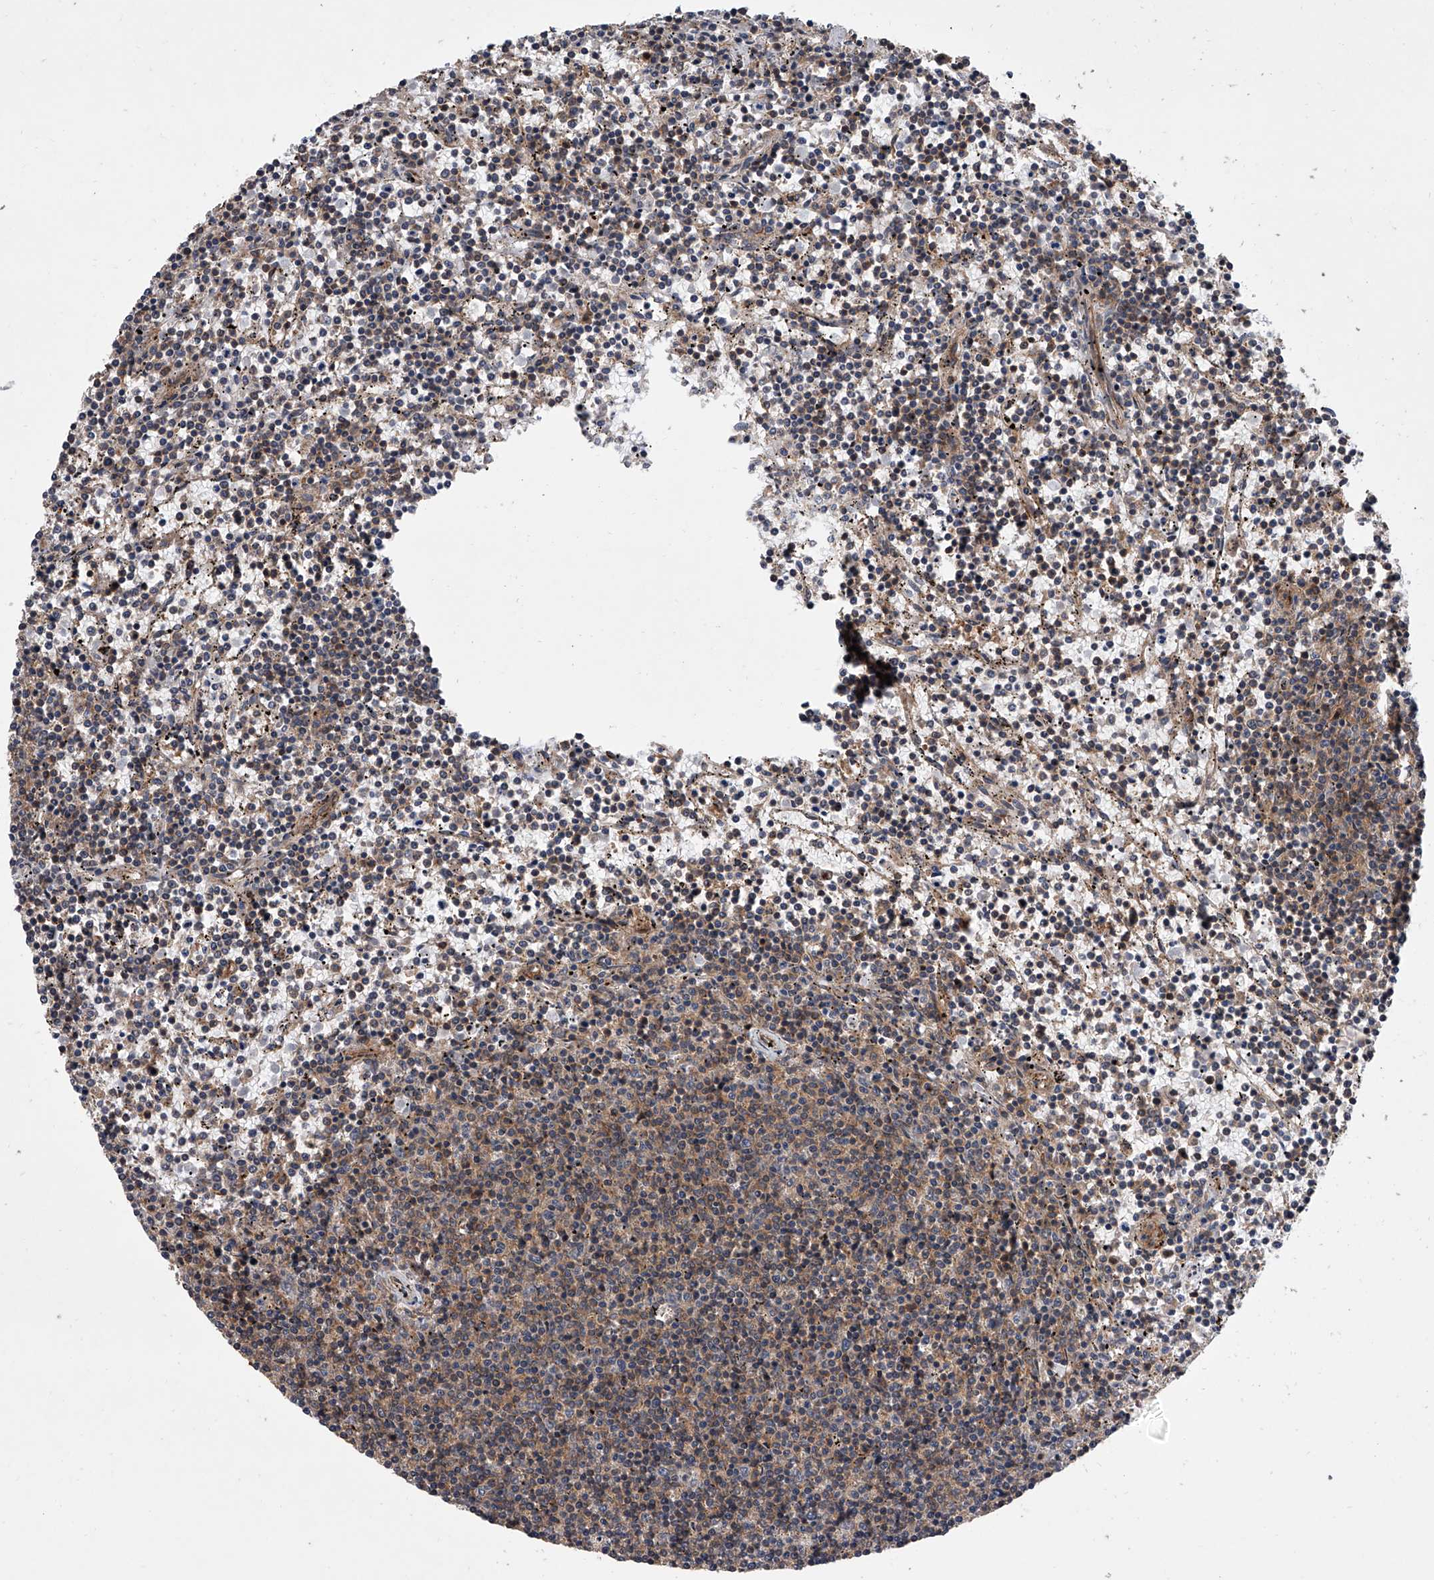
{"staining": {"intensity": "weak", "quantity": "25%-75%", "location": "cytoplasmic/membranous"}, "tissue": "lymphoma", "cell_type": "Tumor cells", "image_type": "cancer", "snomed": [{"axis": "morphology", "description": "Malignant lymphoma, non-Hodgkin's type, Low grade"}, {"axis": "topography", "description": "Spleen"}], "caption": "Protein analysis of lymphoma tissue exhibits weak cytoplasmic/membranous positivity in about 25%-75% of tumor cells.", "gene": "USP47", "patient": {"sex": "female", "age": 50}}